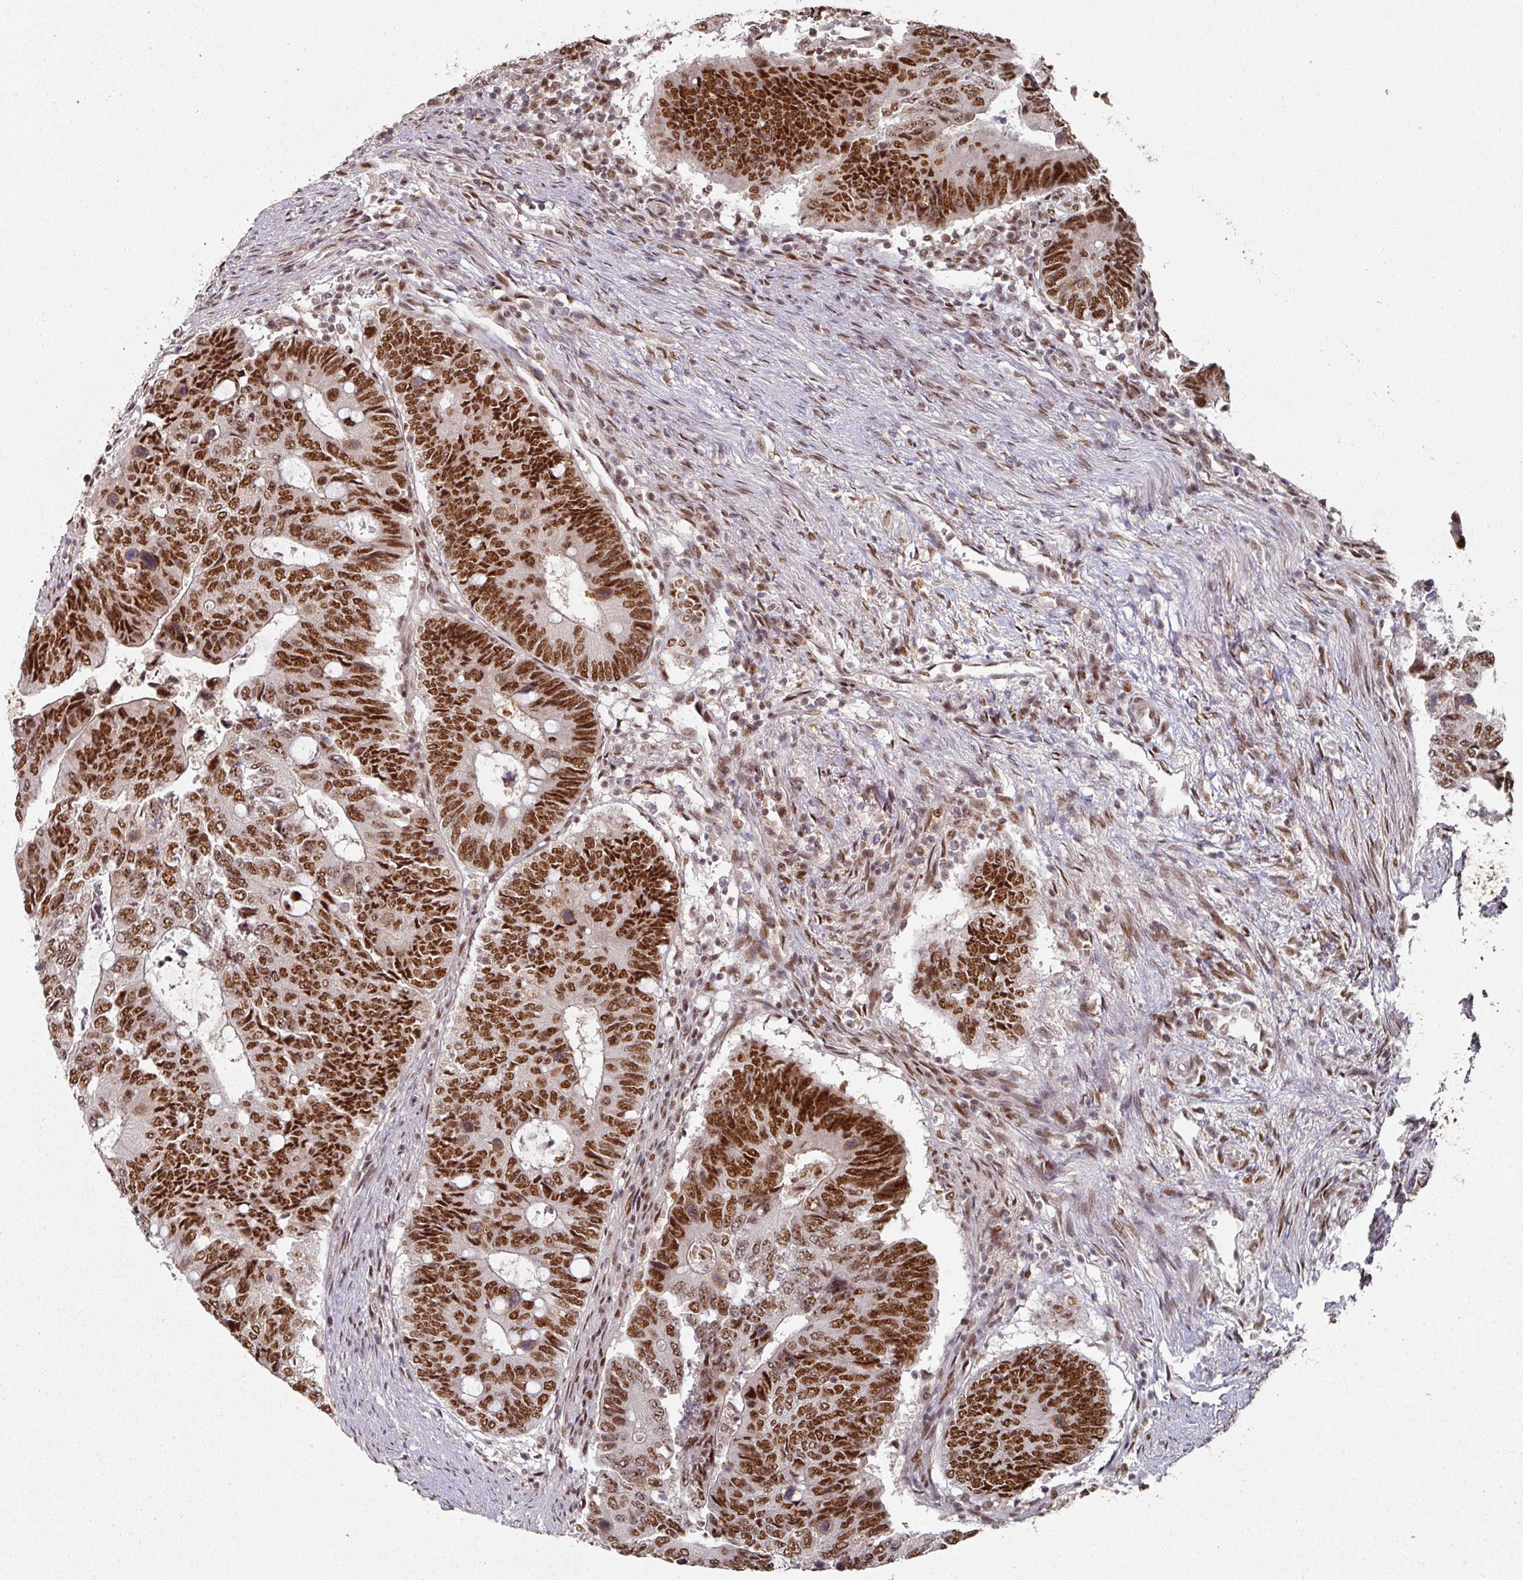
{"staining": {"intensity": "strong", "quantity": ">75%", "location": "nuclear"}, "tissue": "colorectal cancer", "cell_type": "Tumor cells", "image_type": "cancer", "snomed": [{"axis": "morphology", "description": "Adenocarcinoma, NOS"}, {"axis": "topography", "description": "Colon"}], "caption": "About >75% of tumor cells in human adenocarcinoma (colorectal) display strong nuclear protein positivity as visualized by brown immunohistochemical staining.", "gene": "MEPCE", "patient": {"sex": "male", "age": 87}}